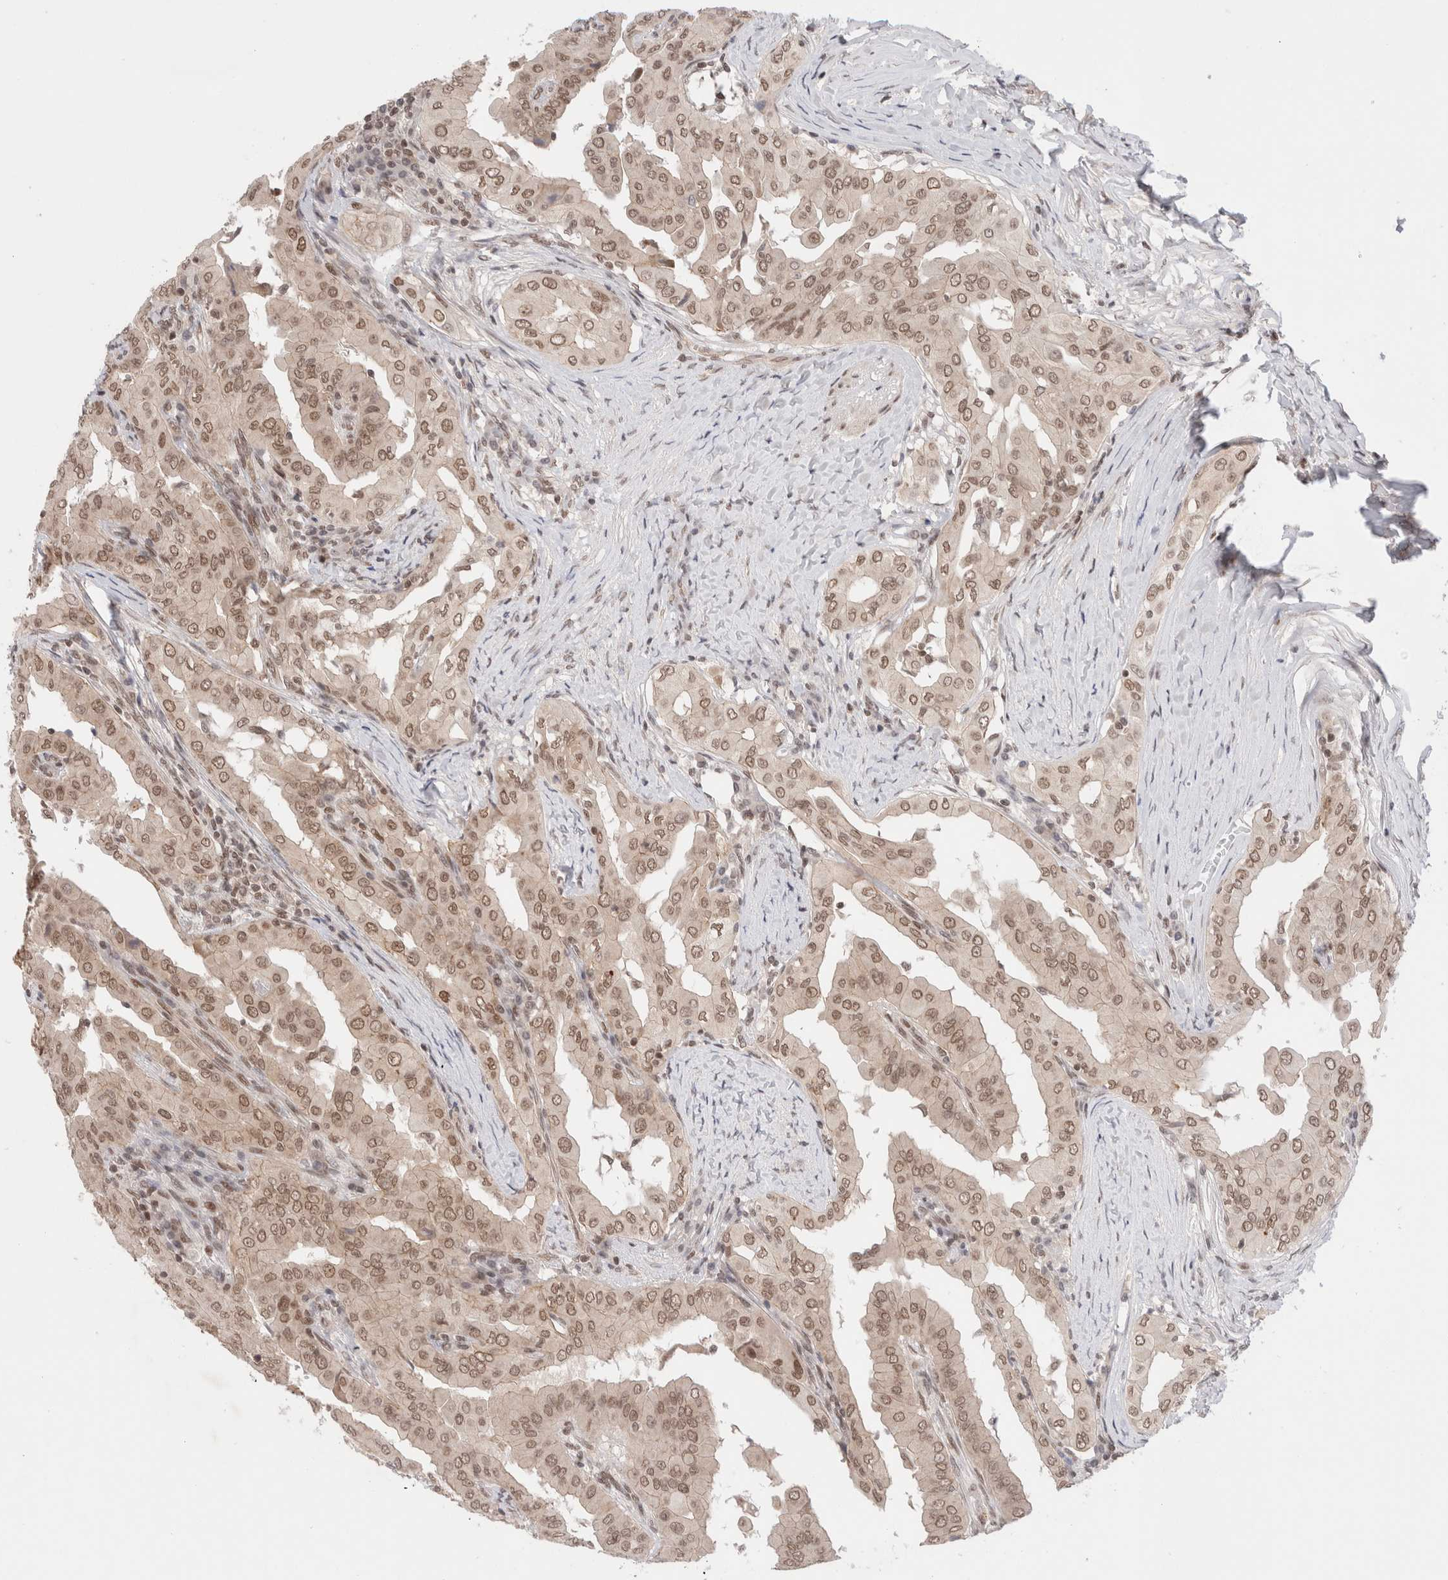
{"staining": {"intensity": "moderate", "quantity": ">75%", "location": "nuclear"}, "tissue": "thyroid cancer", "cell_type": "Tumor cells", "image_type": "cancer", "snomed": [{"axis": "morphology", "description": "Papillary adenocarcinoma, NOS"}, {"axis": "topography", "description": "Thyroid gland"}], "caption": "Tumor cells reveal medium levels of moderate nuclear expression in approximately >75% of cells in papillary adenocarcinoma (thyroid). (Brightfield microscopy of DAB IHC at high magnification).", "gene": "GATAD2A", "patient": {"sex": "male", "age": 33}}